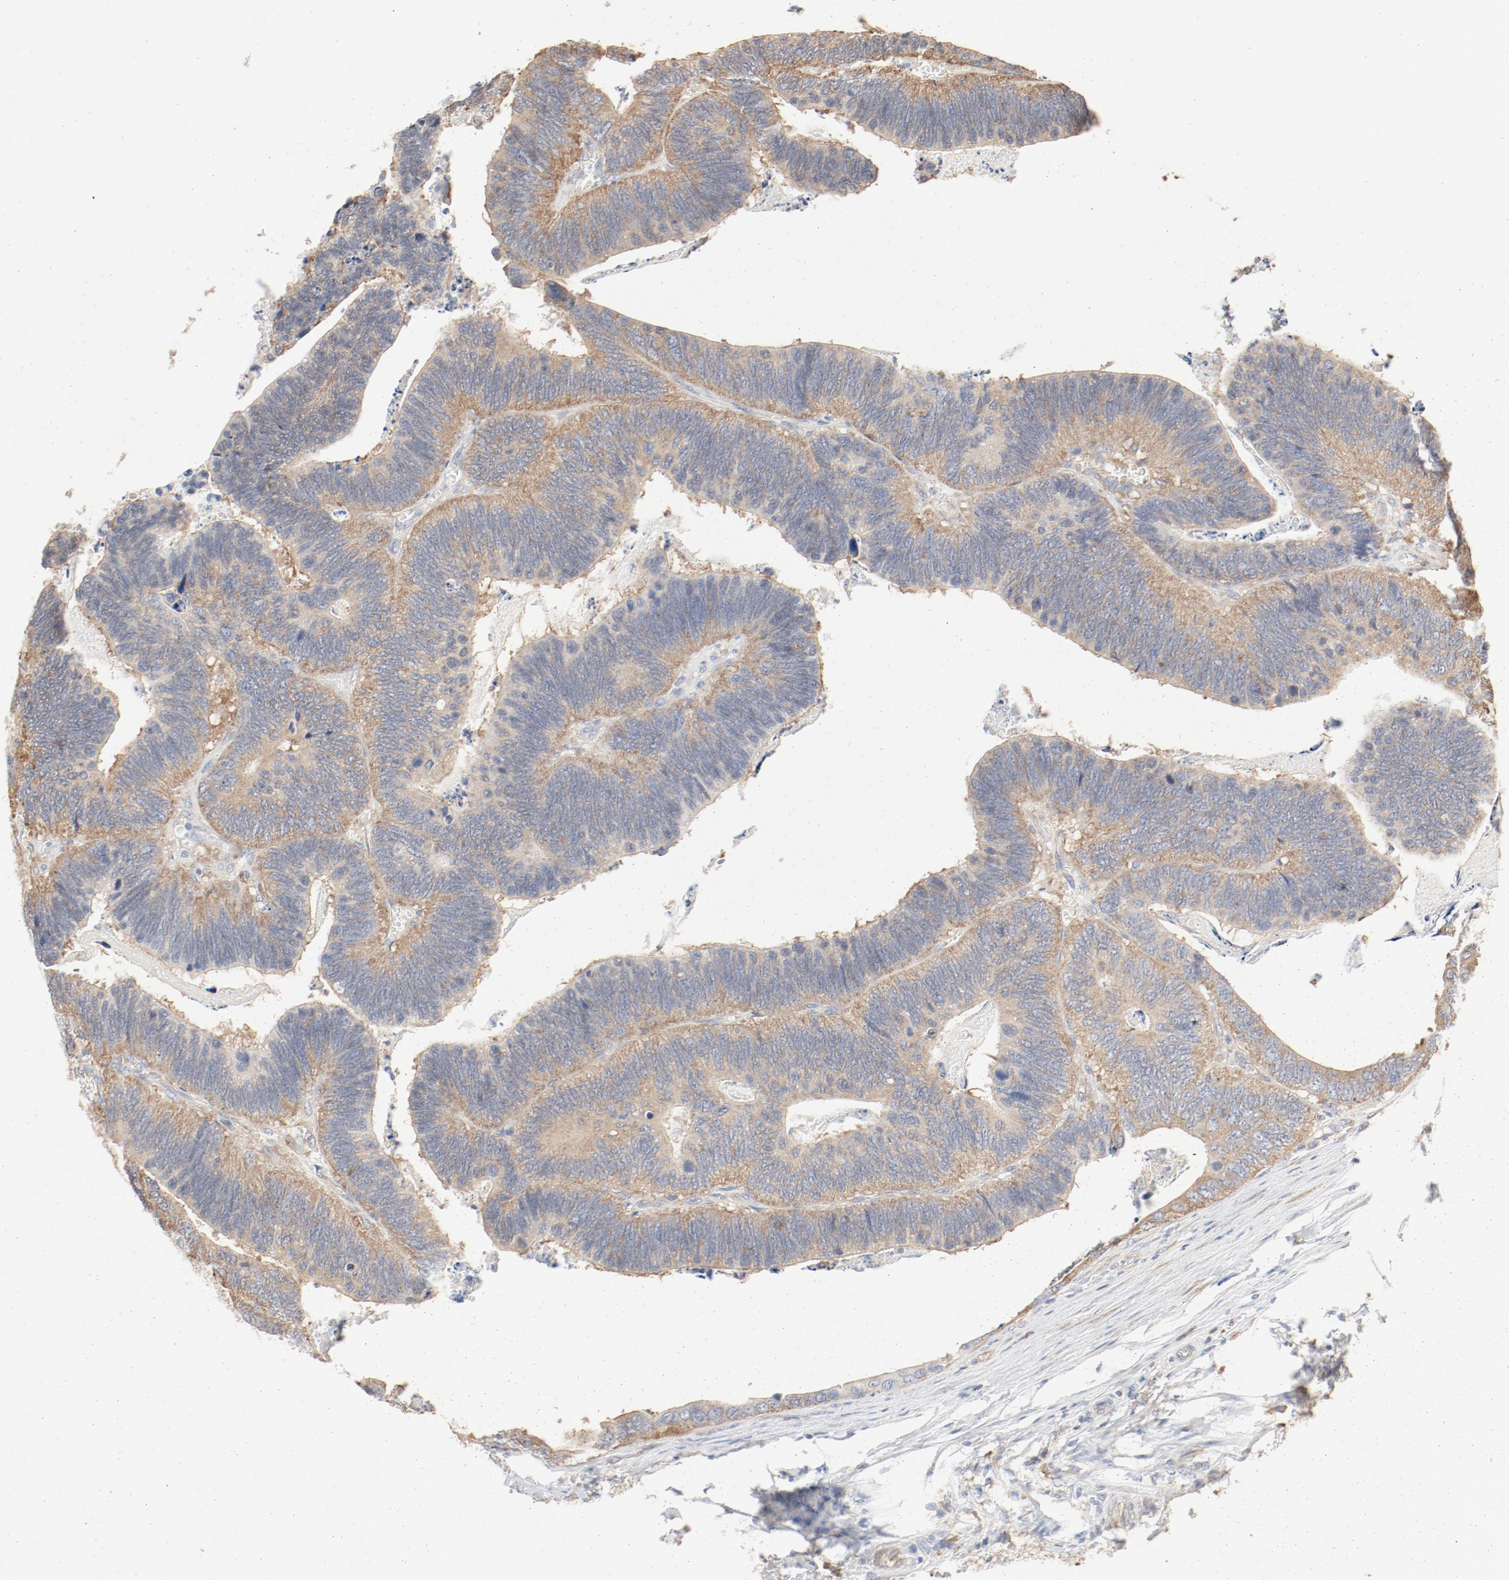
{"staining": {"intensity": "moderate", "quantity": ">75%", "location": "cytoplasmic/membranous"}, "tissue": "colorectal cancer", "cell_type": "Tumor cells", "image_type": "cancer", "snomed": [{"axis": "morphology", "description": "Adenocarcinoma, NOS"}, {"axis": "topography", "description": "Colon"}], "caption": "Colorectal cancer stained for a protein (brown) exhibits moderate cytoplasmic/membranous positive expression in about >75% of tumor cells.", "gene": "RPS6", "patient": {"sex": "male", "age": 72}}